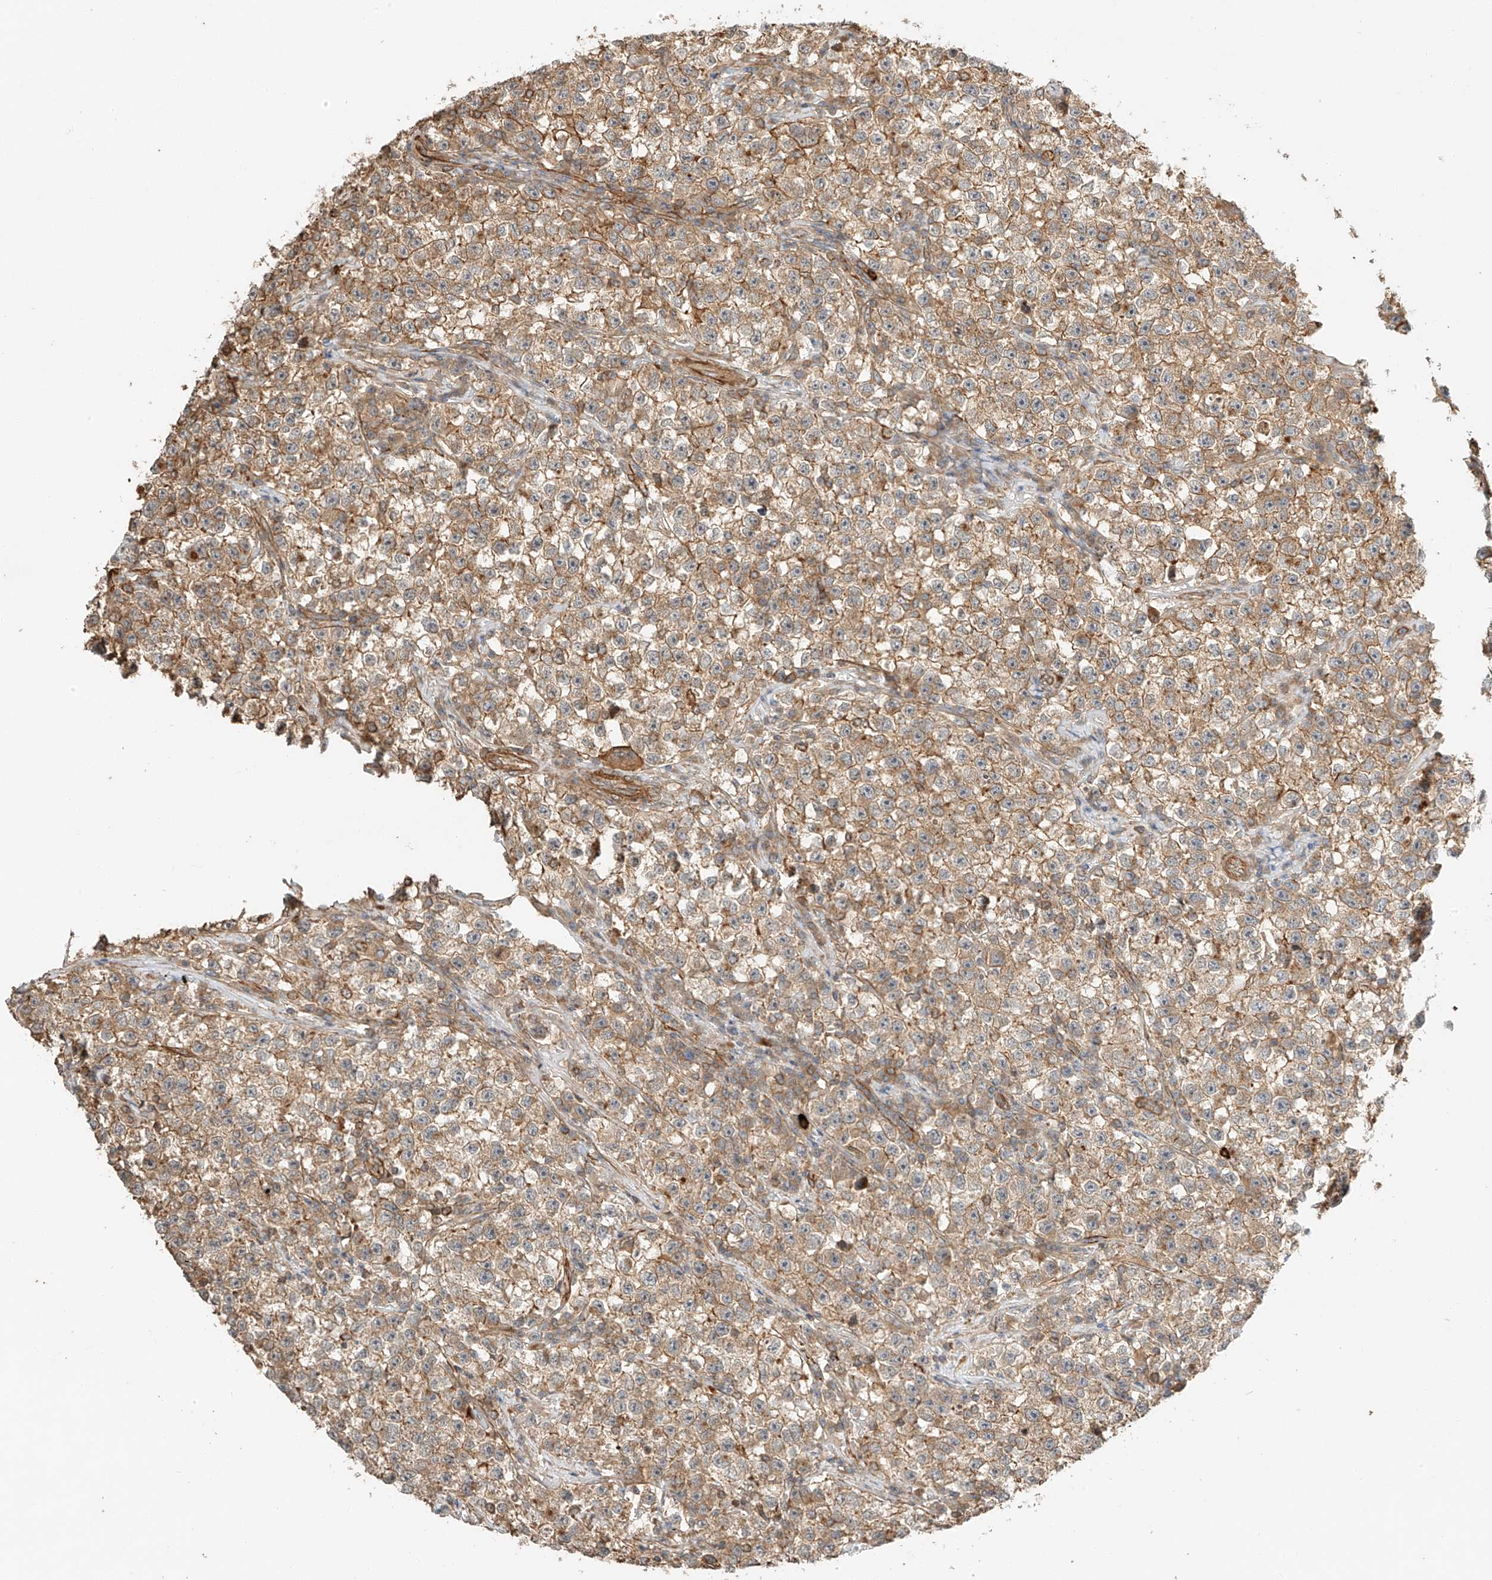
{"staining": {"intensity": "moderate", "quantity": ">75%", "location": "cytoplasmic/membranous"}, "tissue": "testis cancer", "cell_type": "Tumor cells", "image_type": "cancer", "snomed": [{"axis": "morphology", "description": "Seminoma, NOS"}, {"axis": "topography", "description": "Testis"}], "caption": "Human seminoma (testis) stained for a protein (brown) shows moderate cytoplasmic/membranous positive expression in approximately >75% of tumor cells.", "gene": "CSMD3", "patient": {"sex": "male", "age": 22}}